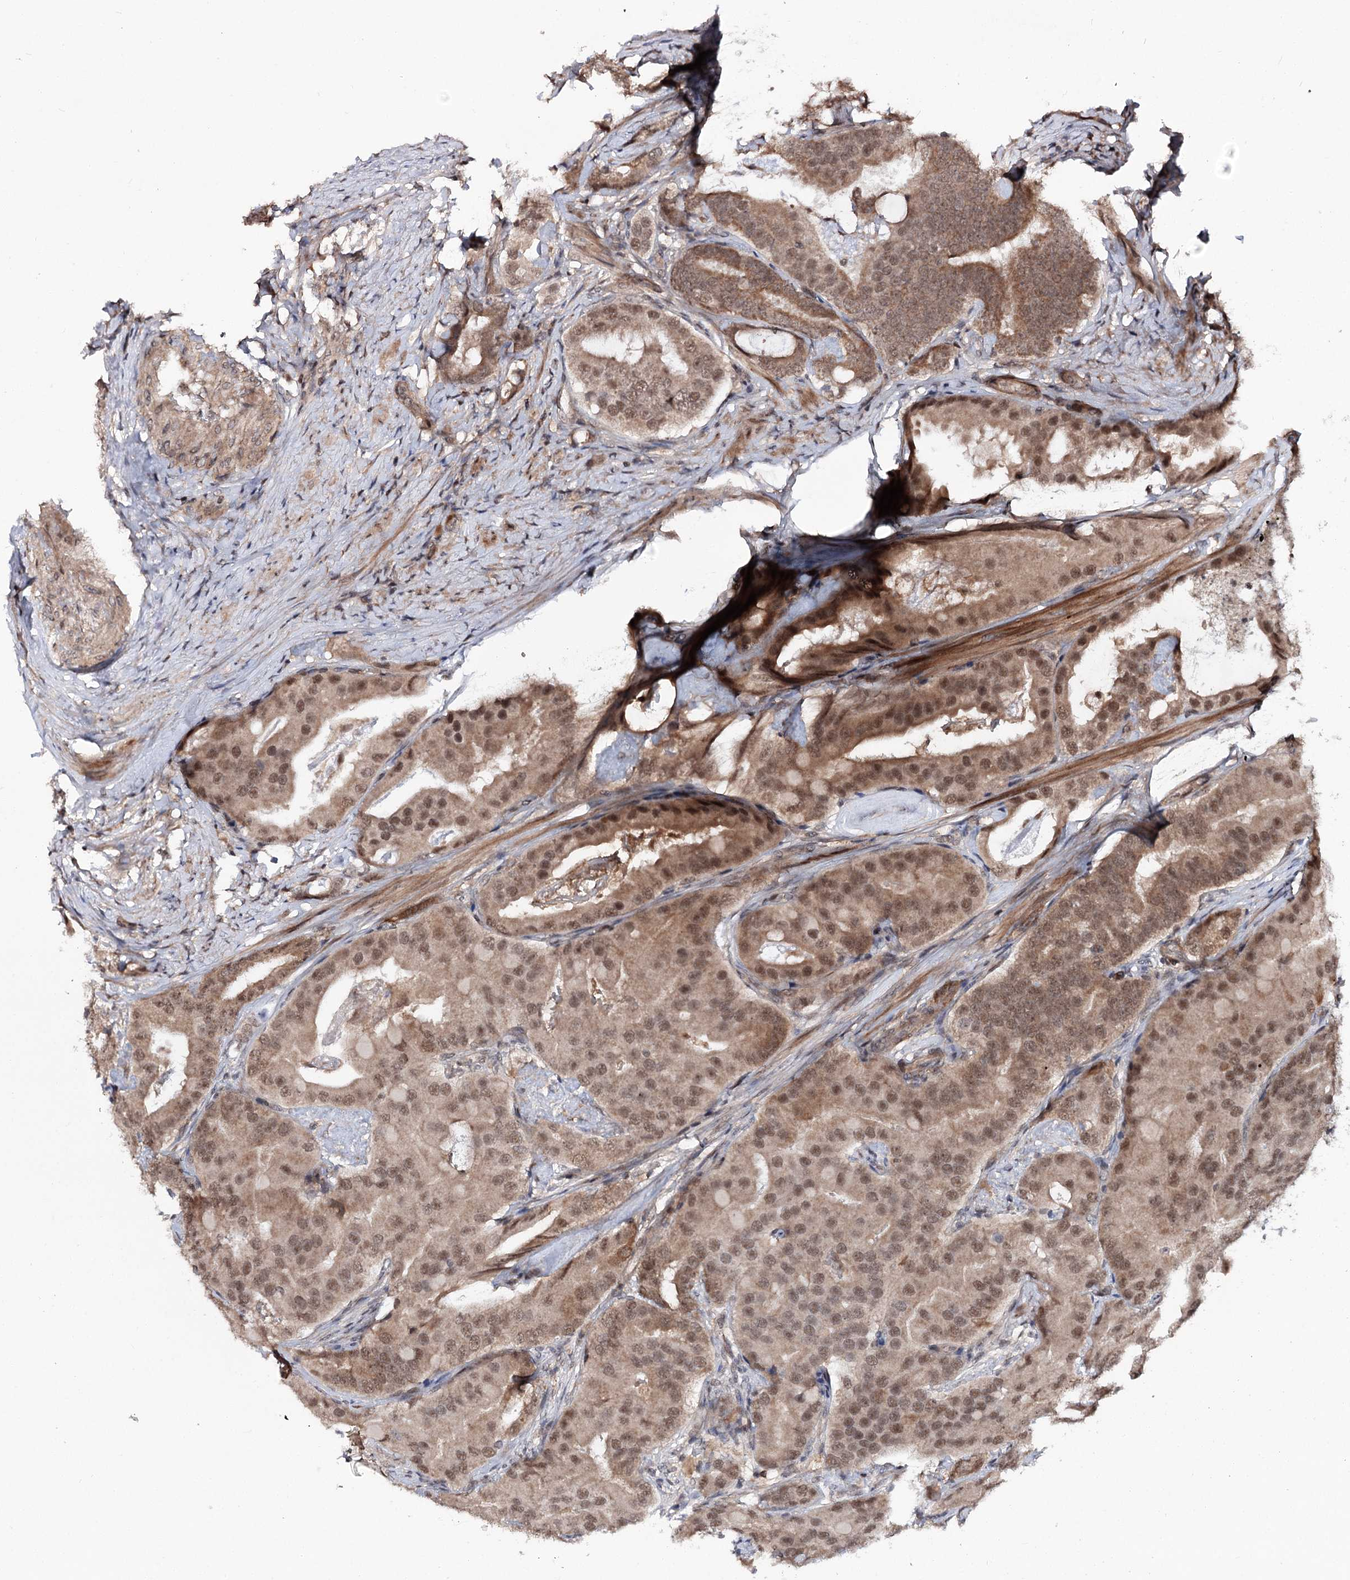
{"staining": {"intensity": "moderate", "quantity": ">75%", "location": "cytoplasmic/membranous,nuclear"}, "tissue": "prostate cancer", "cell_type": "Tumor cells", "image_type": "cancer", "snomed": [{"axis": "morphology", "description": "Adenocarcinoma, Low grade"}, {"axis": "topography", "description": "Prostate"}], "caption": "Immunohistochemistry image of neoplastic tissue: prostate cancer (low-grade adenocarcinoma) stained using IHC demonstrates medium levels of moderate protein expression localized specifically in the cytoplasmic/membranous and nuclear of tumor cells, appearing as a cytoplasmic/membranous and nuclear brown color.", "gene": "FAM53B", "patient": {"sex": "male", "age": 71}}